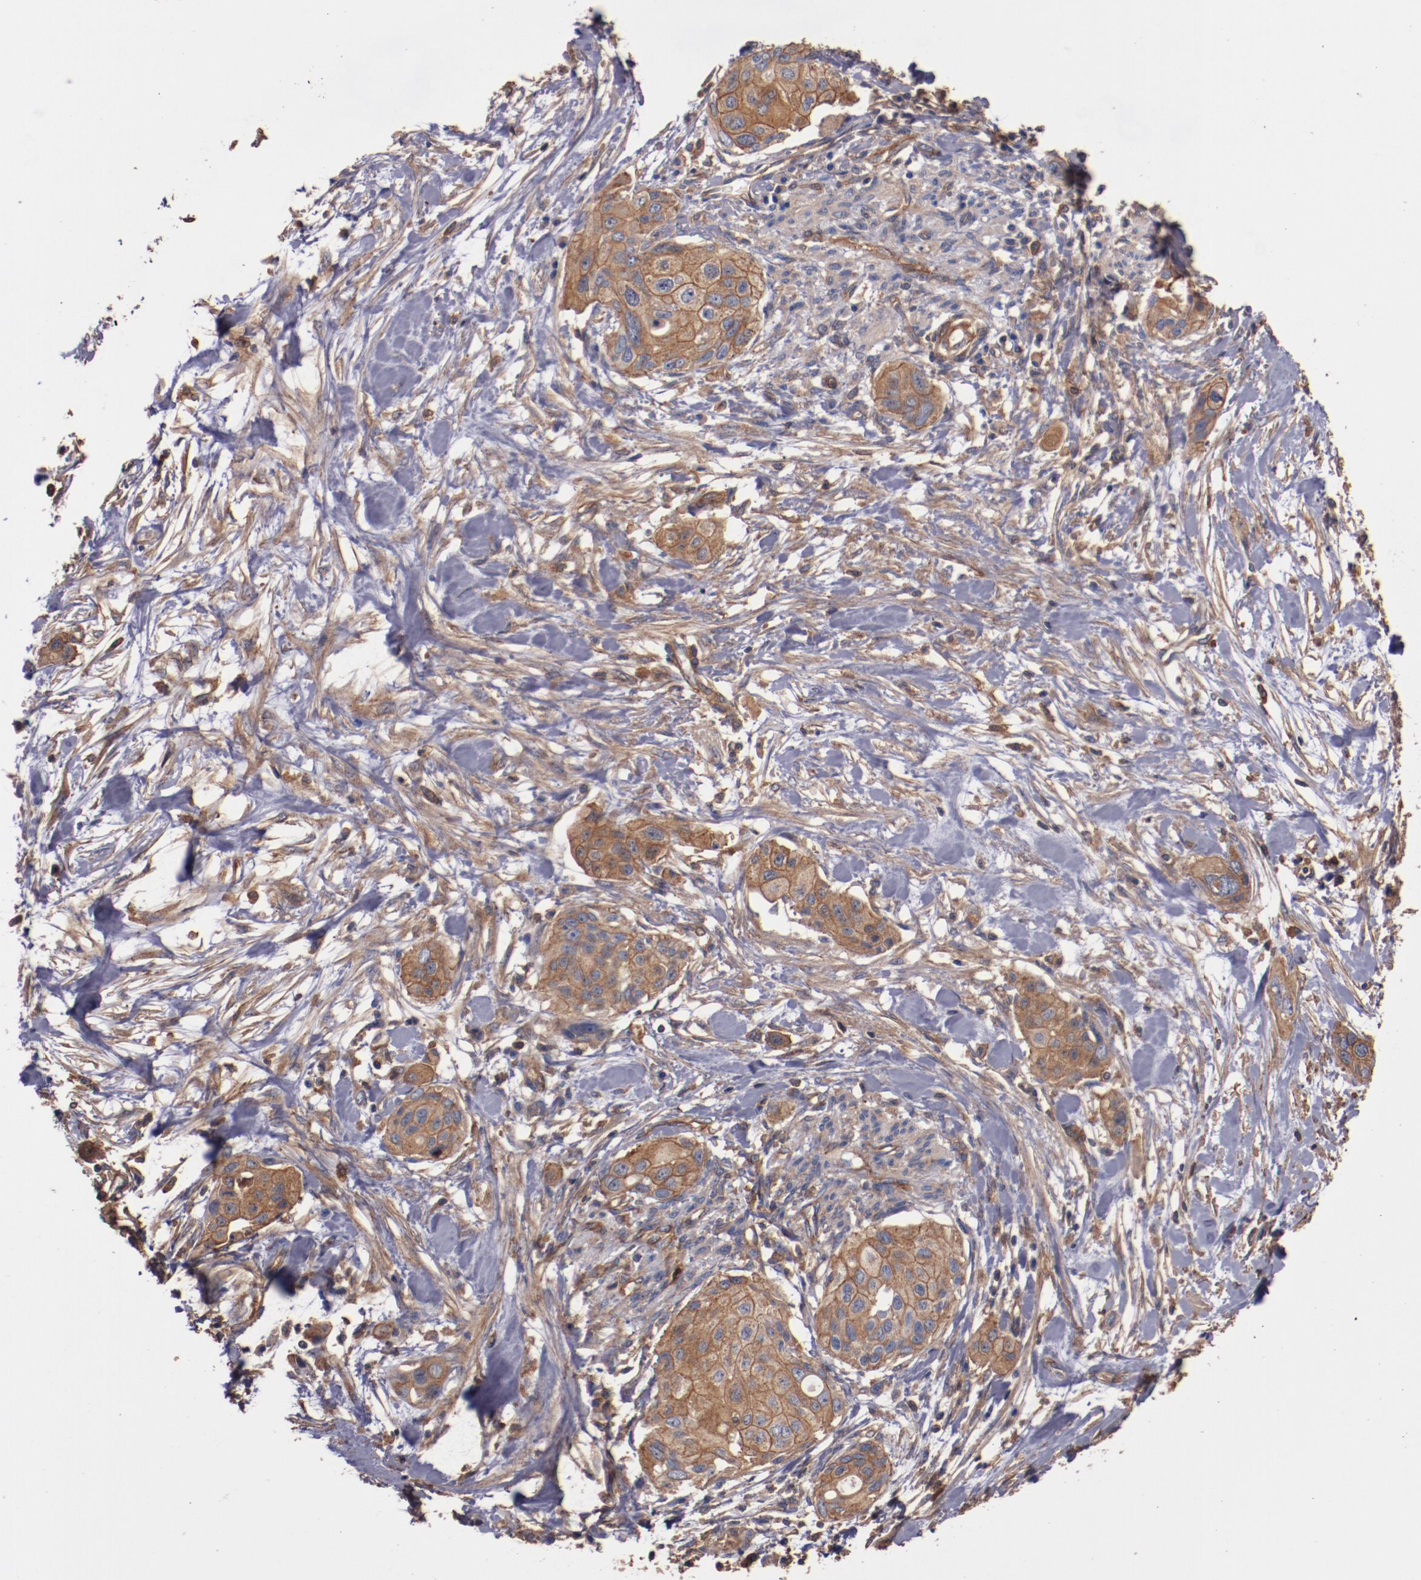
{"staining": {"intensity": "strong", "quantity": ">75%", "location": "cytoplasmic/membranous"}, "tissue": "pancreatic cancer", "cell_type": "Tumor cells", "image_type": "cancer", "snomed": [{"axis": "morphology", "description": "Adenocarcinoma, NOS"}, {"axis": "topography", "description": "Pancreas"}], "caption": "Strong cytoplasmic/membranous protein positivity is seen in about >75% of tumor cells in adenocarcinoma (pancreatic).", "gene": "TMOD3", "patient": {"sex": "female", "age": 60}}